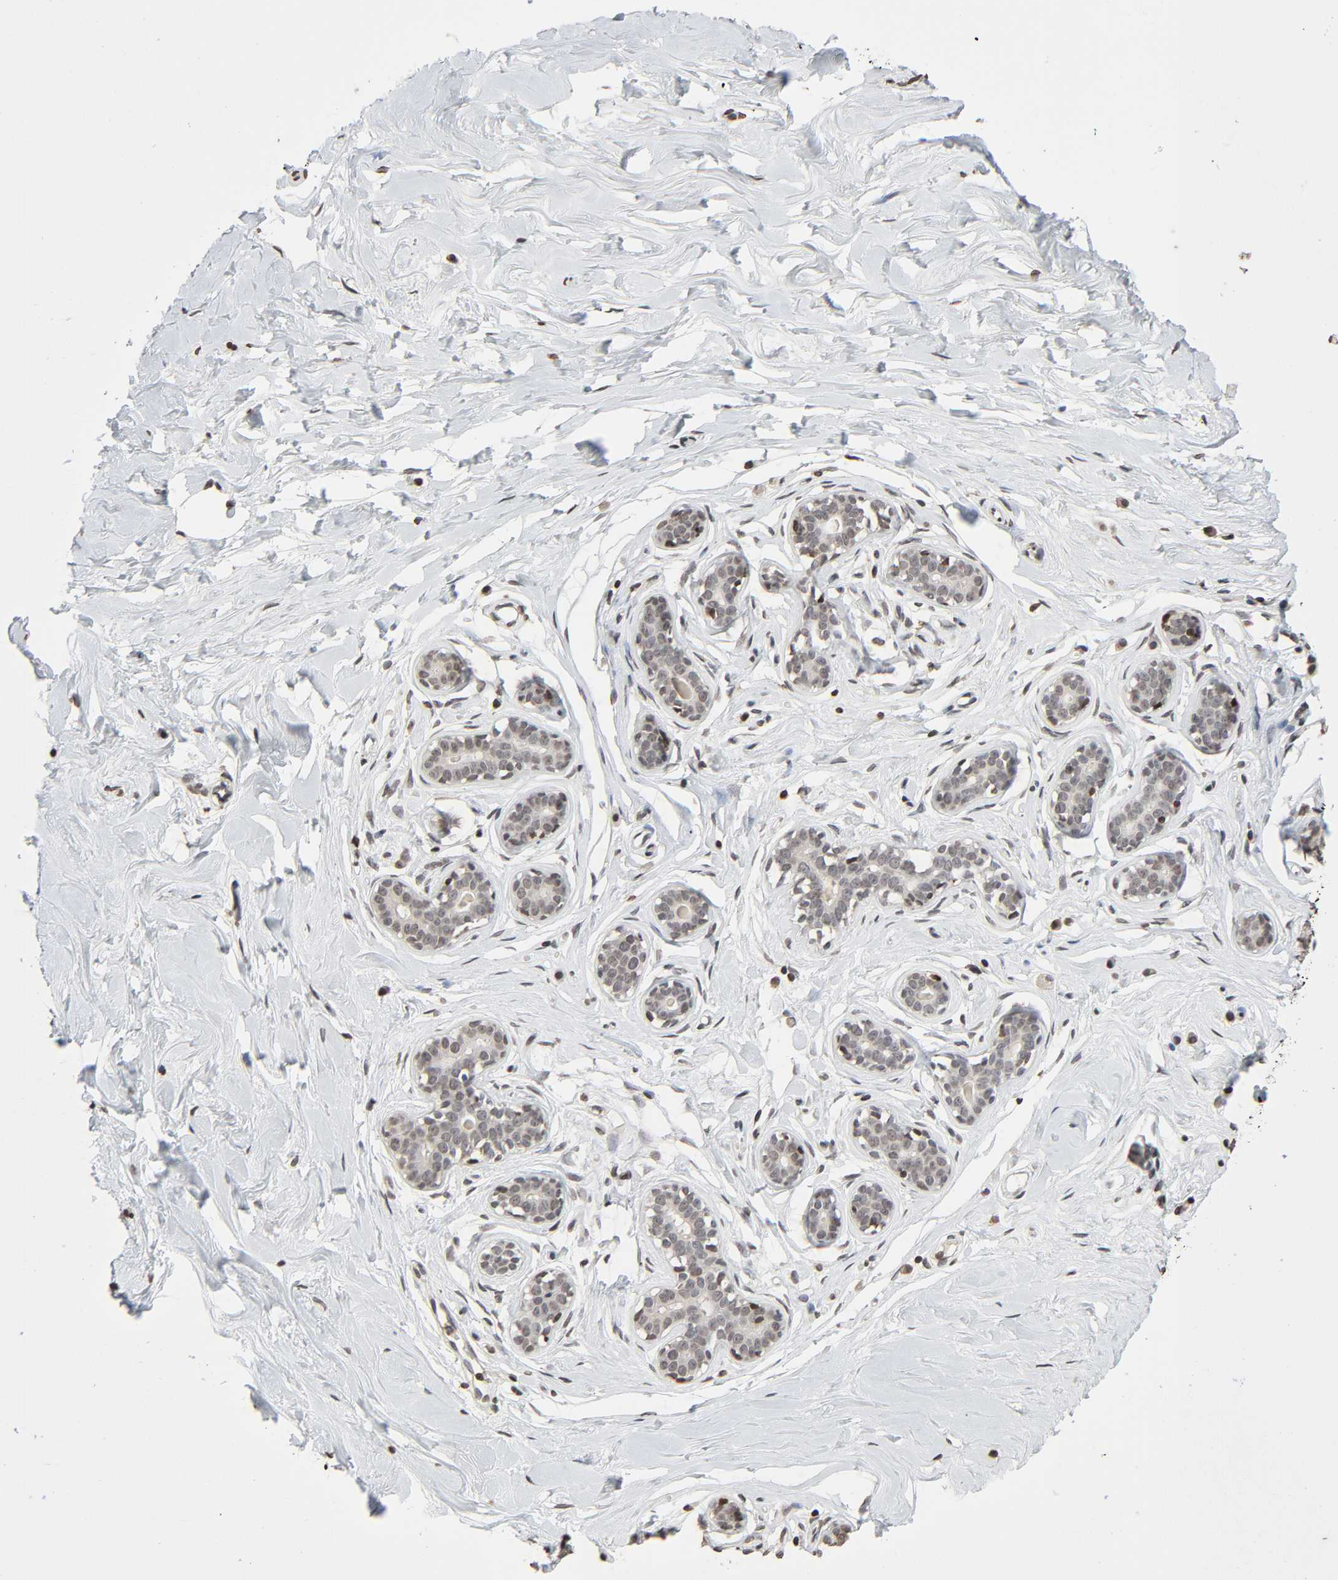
{"staining": {"intensity": "weak", "quantity": ">75%", "location": "nuclear"}, "tissue": "breast", "cell_type": "Adipocytes", "image_type": "normal", "snomed": [{"axis": "morphology", "description": "Normal tissue, NOS"}, {"axis": "topography", "description": "Breast"}], "caption": "Weak nuclear protein staining is present in approximately >75% of adipocytes in breast. The protein is stained brown, and the nuclei are stained in blue (DAB (3,3'-diaminobenzidine) IHC with brightfield microscopy, high magnification).", "gene": "STK4", "patient": {"sex": "female", "age": 23}}